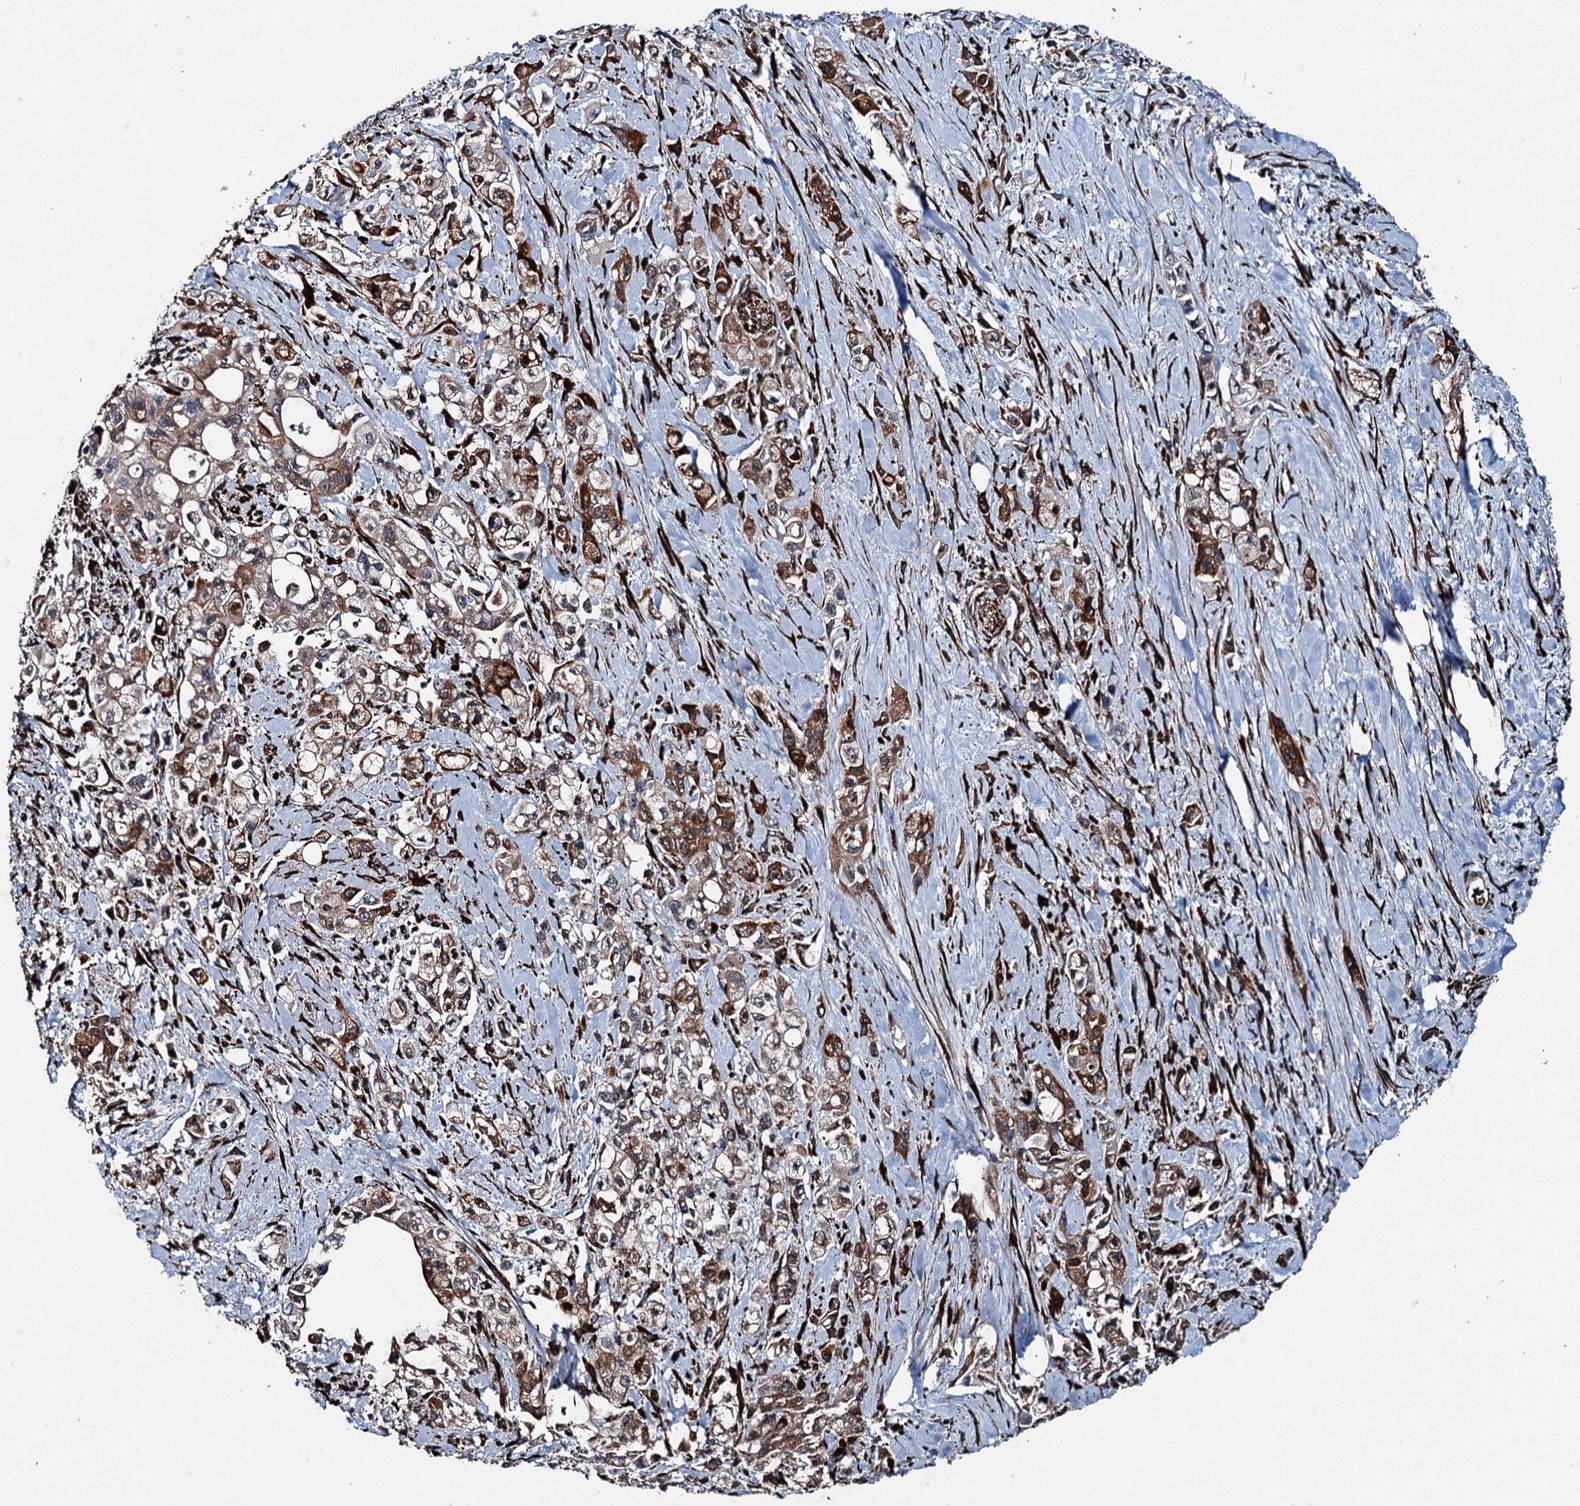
{"staining": {"intensity": "strong", "quantity": ">75%", "location": "cytoplasmic/membranous"}, "tissue": "pancreatic cancer", "cell_type": "Tumor cells", "image_type": "cancer", "snomed": [{"axis": "morphology", "description": "Adenocarcinoma, NOS"}, {"axis": "topography", "description": "Pancreas"}], "caption": "Pancreatic cancer (adenocarcinoma) was stained to show a protein in brown. There is high levels of strong cytoplasmic/membranous expression in approximately >75% of tumor cells. (DAB = brown stain, brightfield microscopy at high magnification).", "gene": "DDIAS", "patient": {"sex": "female", "age": 66}}